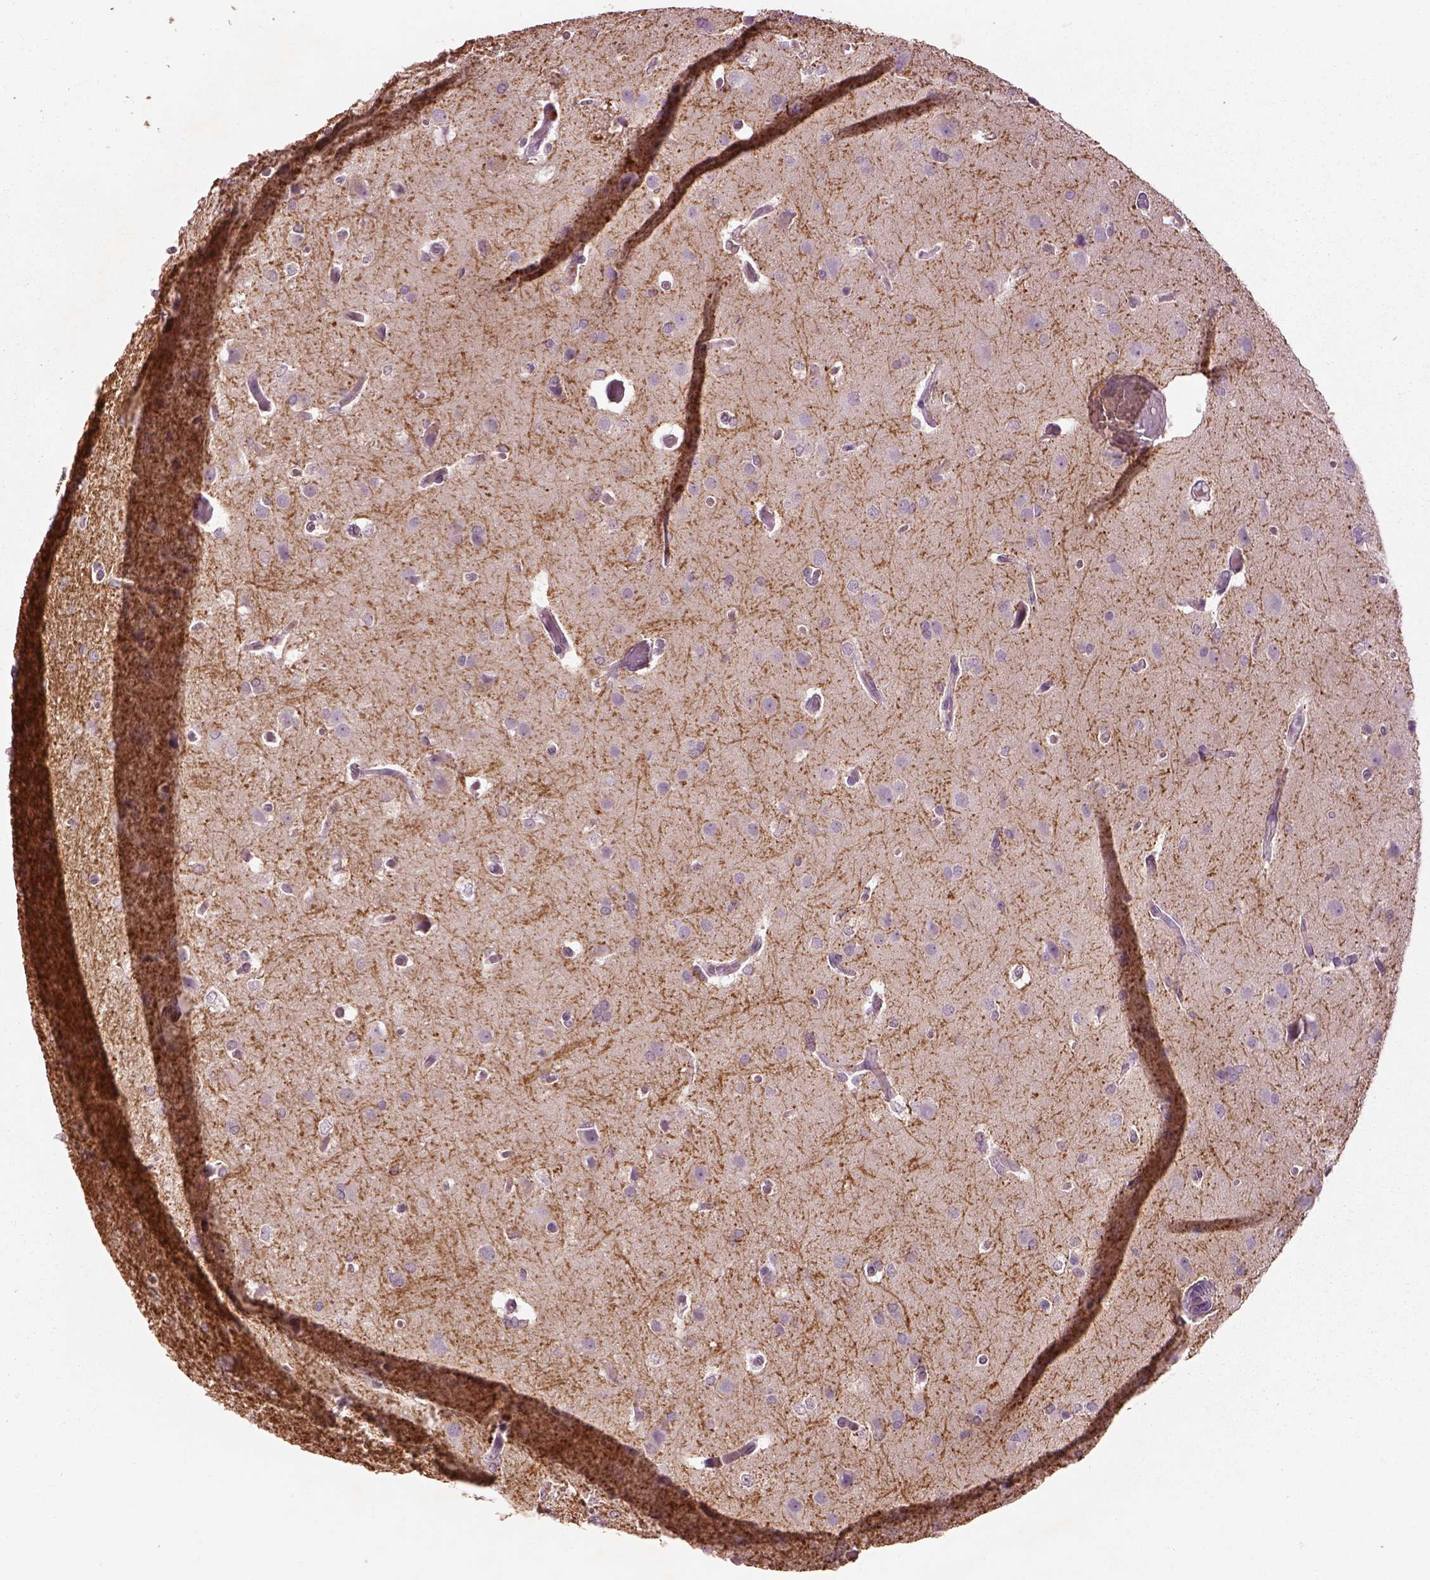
{"staining": {"intensity": "negative", "quantity": "none", "location": "none"}, "tissue": "glioma", "cell_type": "Tumor cells", "image_type": "cancer", "snomed": [{"axis": "morphology", "description": "Glioma, malignant, High grade"}, {"axis": "topography", "description": "Brain"}], "caption": "DAB (3,3'-diaminobenzidine) immunohistochemical staining of malignant glioma (high-grade) reveals no significant staining in tumor cells.", "gene": "KCNIP3", "patient": {"sex": "male", "age": 68}}